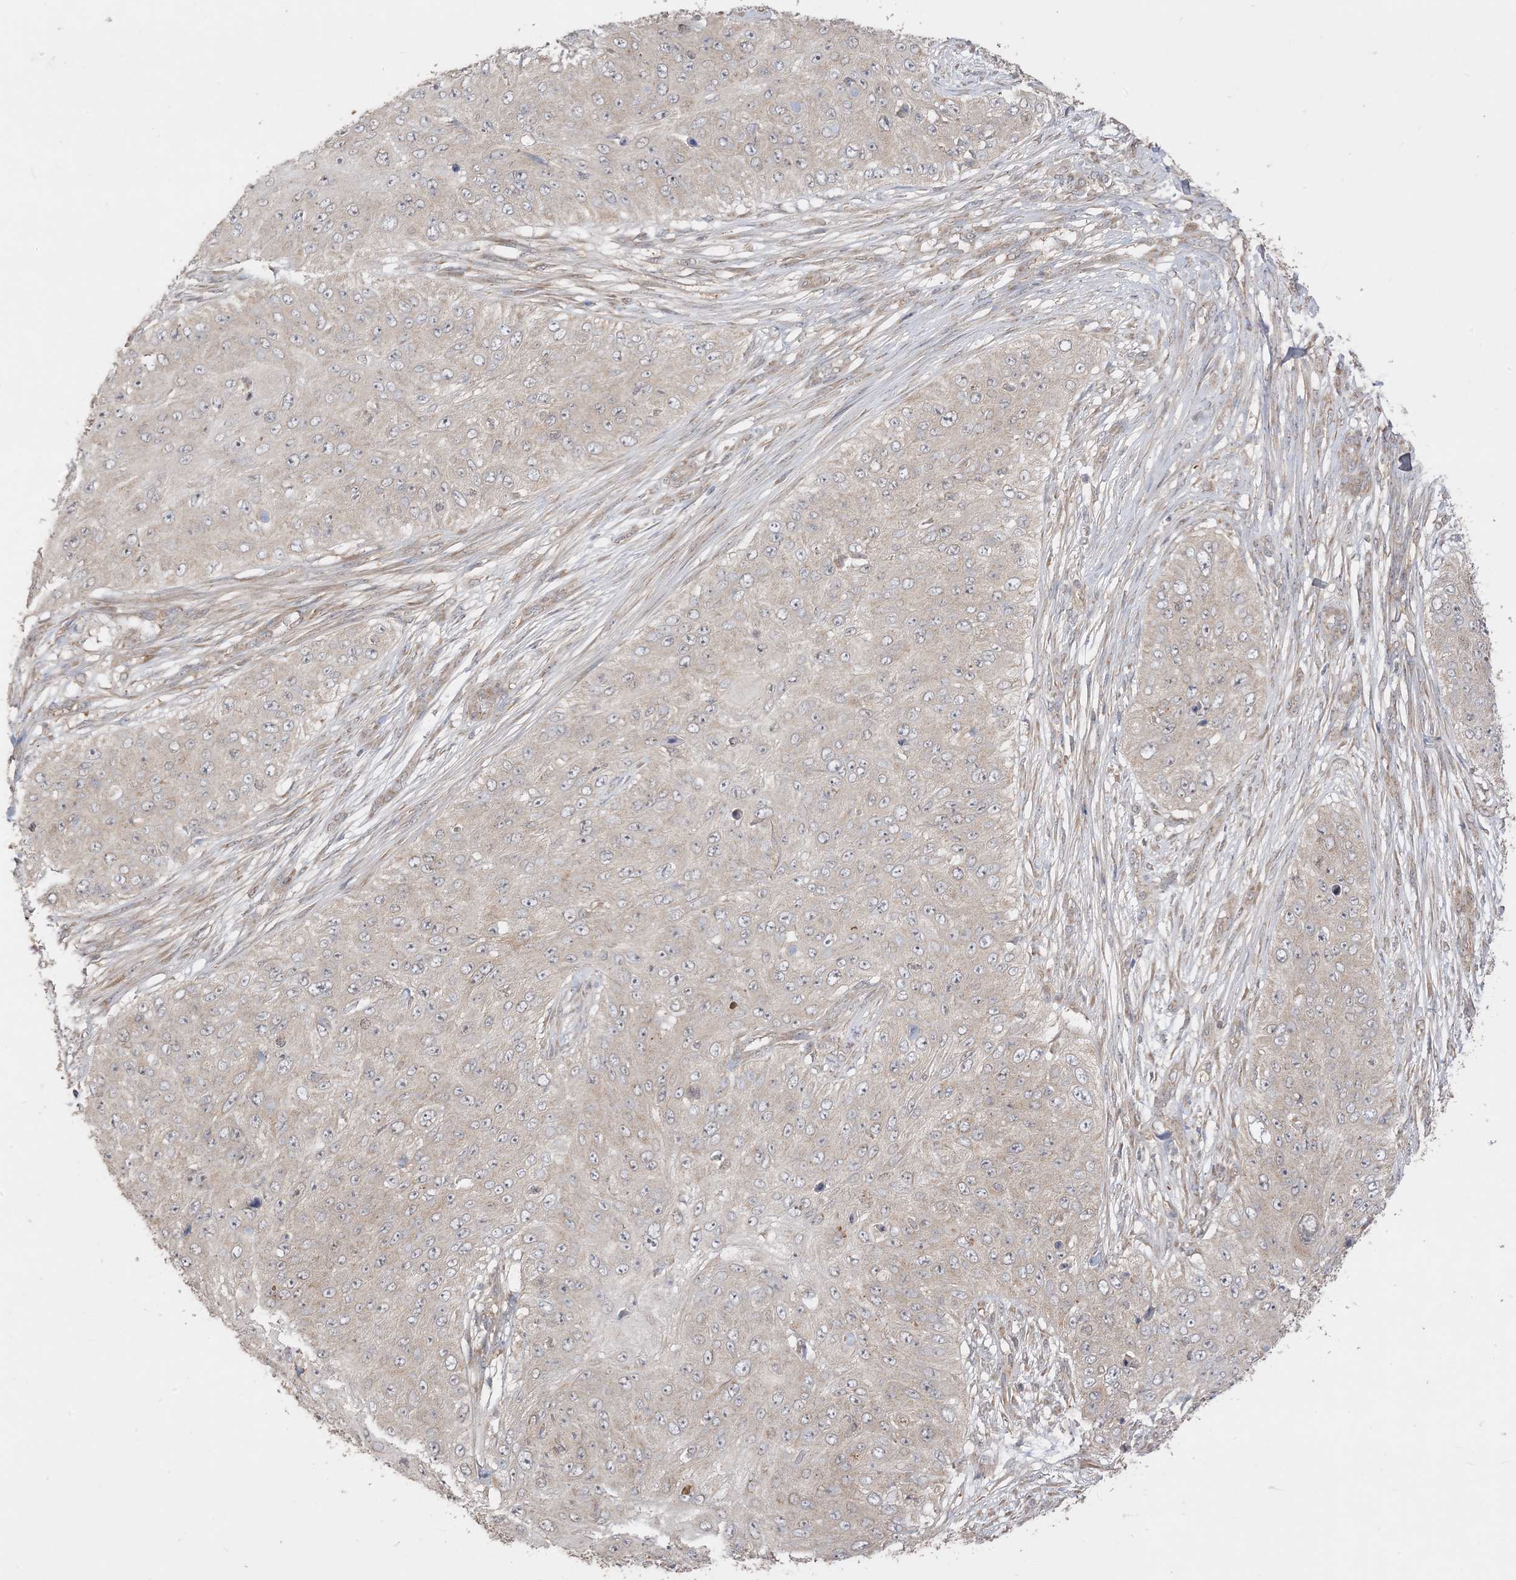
{"staining": {"intensity": "weak", "quantity": ">75%", "location": "cytoplasmic/membranous"}, "tissue": "skin cancer", "cell_type": "Tumor cells", "image_type": "cancer", "snomed": [{"axis": "morphology", "description": "Squamous cell carcinoma, NOS"}, {"axis": "topography", "description": "Skin"}], "caption": "Protein expression by immunohistochemistry shows weak cytoplasmic/membranous staining in about >75% of tumor cells in skin cancer.", "gene": "SIRT3", "patient": {"sex": "female", "age": 80}}